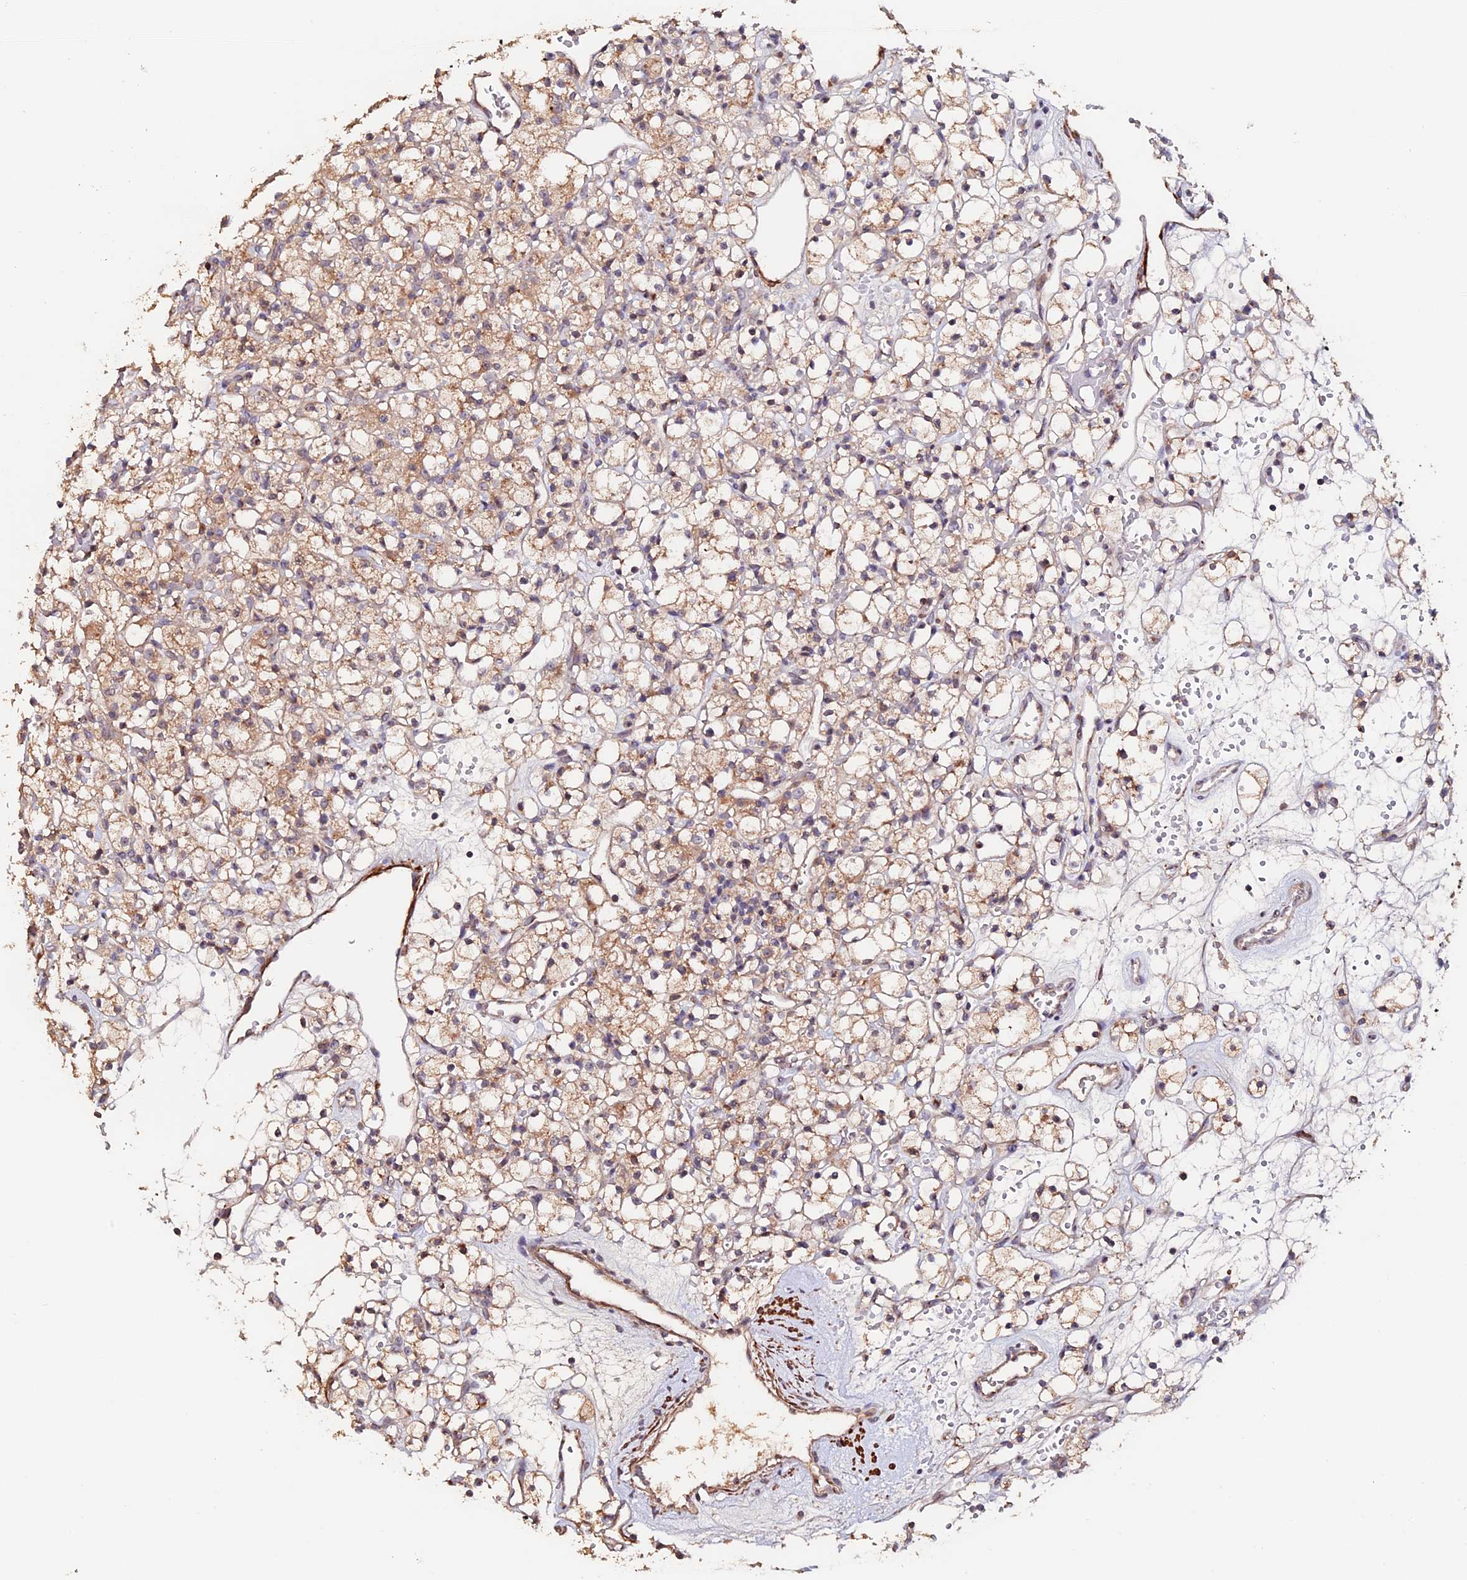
{"staining": {"intensity": "weak", "quantity": "25%-75%", "location": "cytoplasmic/membranous"}, "tissue": "renal cancer", "cell_type": "Tumor cells", "image_type": "cancer", "snomed": [{"axis": "morphology", "description": "Adenocarcinoma, NOS"}, {"axis": "topography", "description": "Kidney"}], "caption": "A micrograph of adenocarcinoma (renal) stained for a protein reveals weak cytoplasmic/membranous brown staining in tumor cells. The protein of interest is stained brown, and the nuclei are stained in blue (DAB IHC with brightfield microscopy, high magnification).", "gene": "TANGO6", "patient": {"sex": "female", "age": 59}}